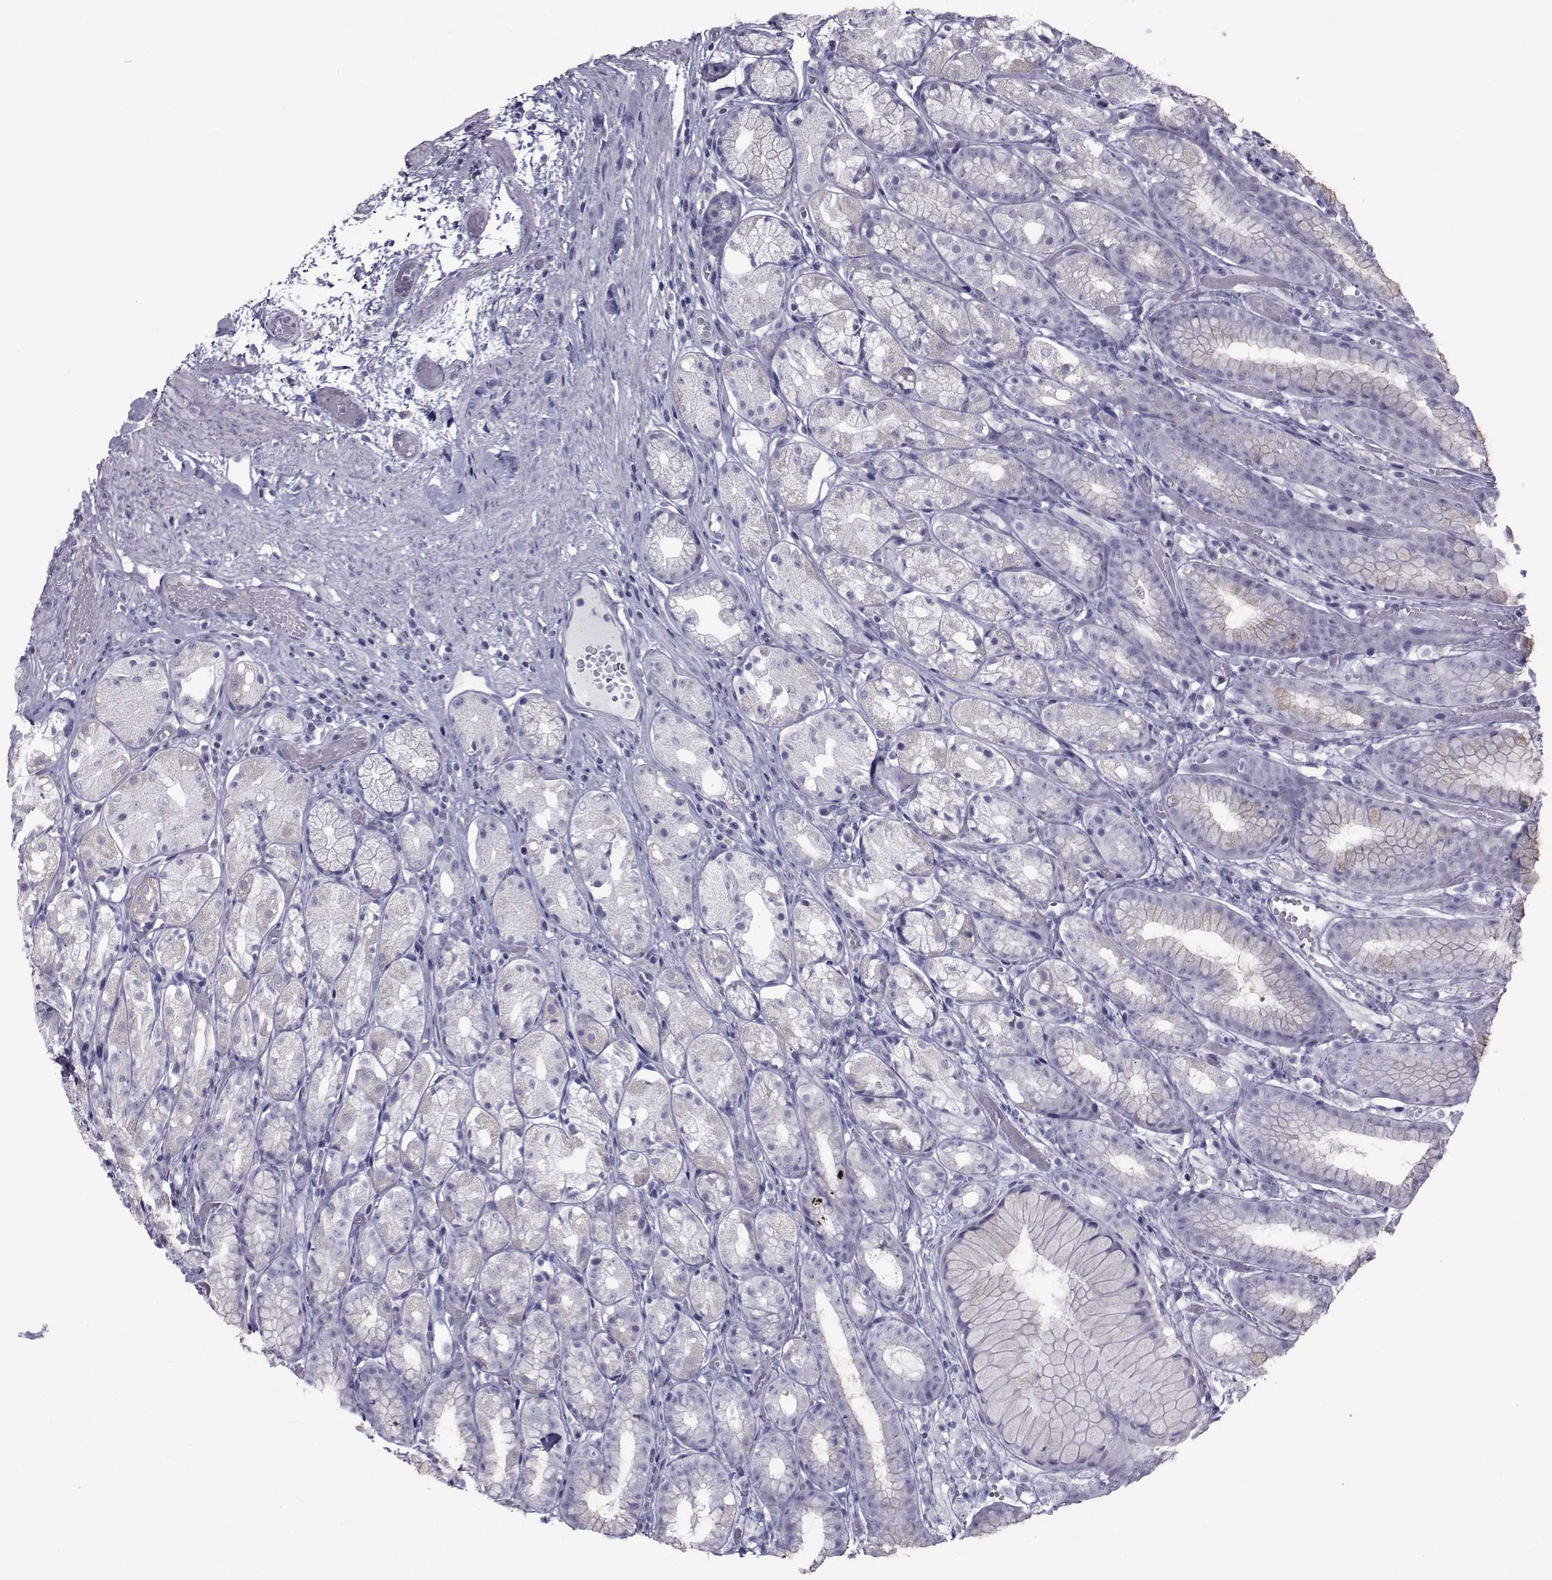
{"staining": {"intensity": "moderate", "quantity": "<25%", "location": "cytoplasmic/membranous"}, "tissue": "stomach", "cell_type": "Glandular cells", "image_type": "normal", "snomed": [{"axis": "morphology", "description": "Normal tissue, NOS"}, {"axis": "topography", "description": "Stomach"}], "caption": "Stomach stained with IHC displays moderate cytoplasmic/membranous staining in approximately <25% of glandular cells. (brown staining indicates protein expression, while blue staining denotes nuclei).", "gene": "FDXR", "patient": {"sex": "male", "age": 70}}